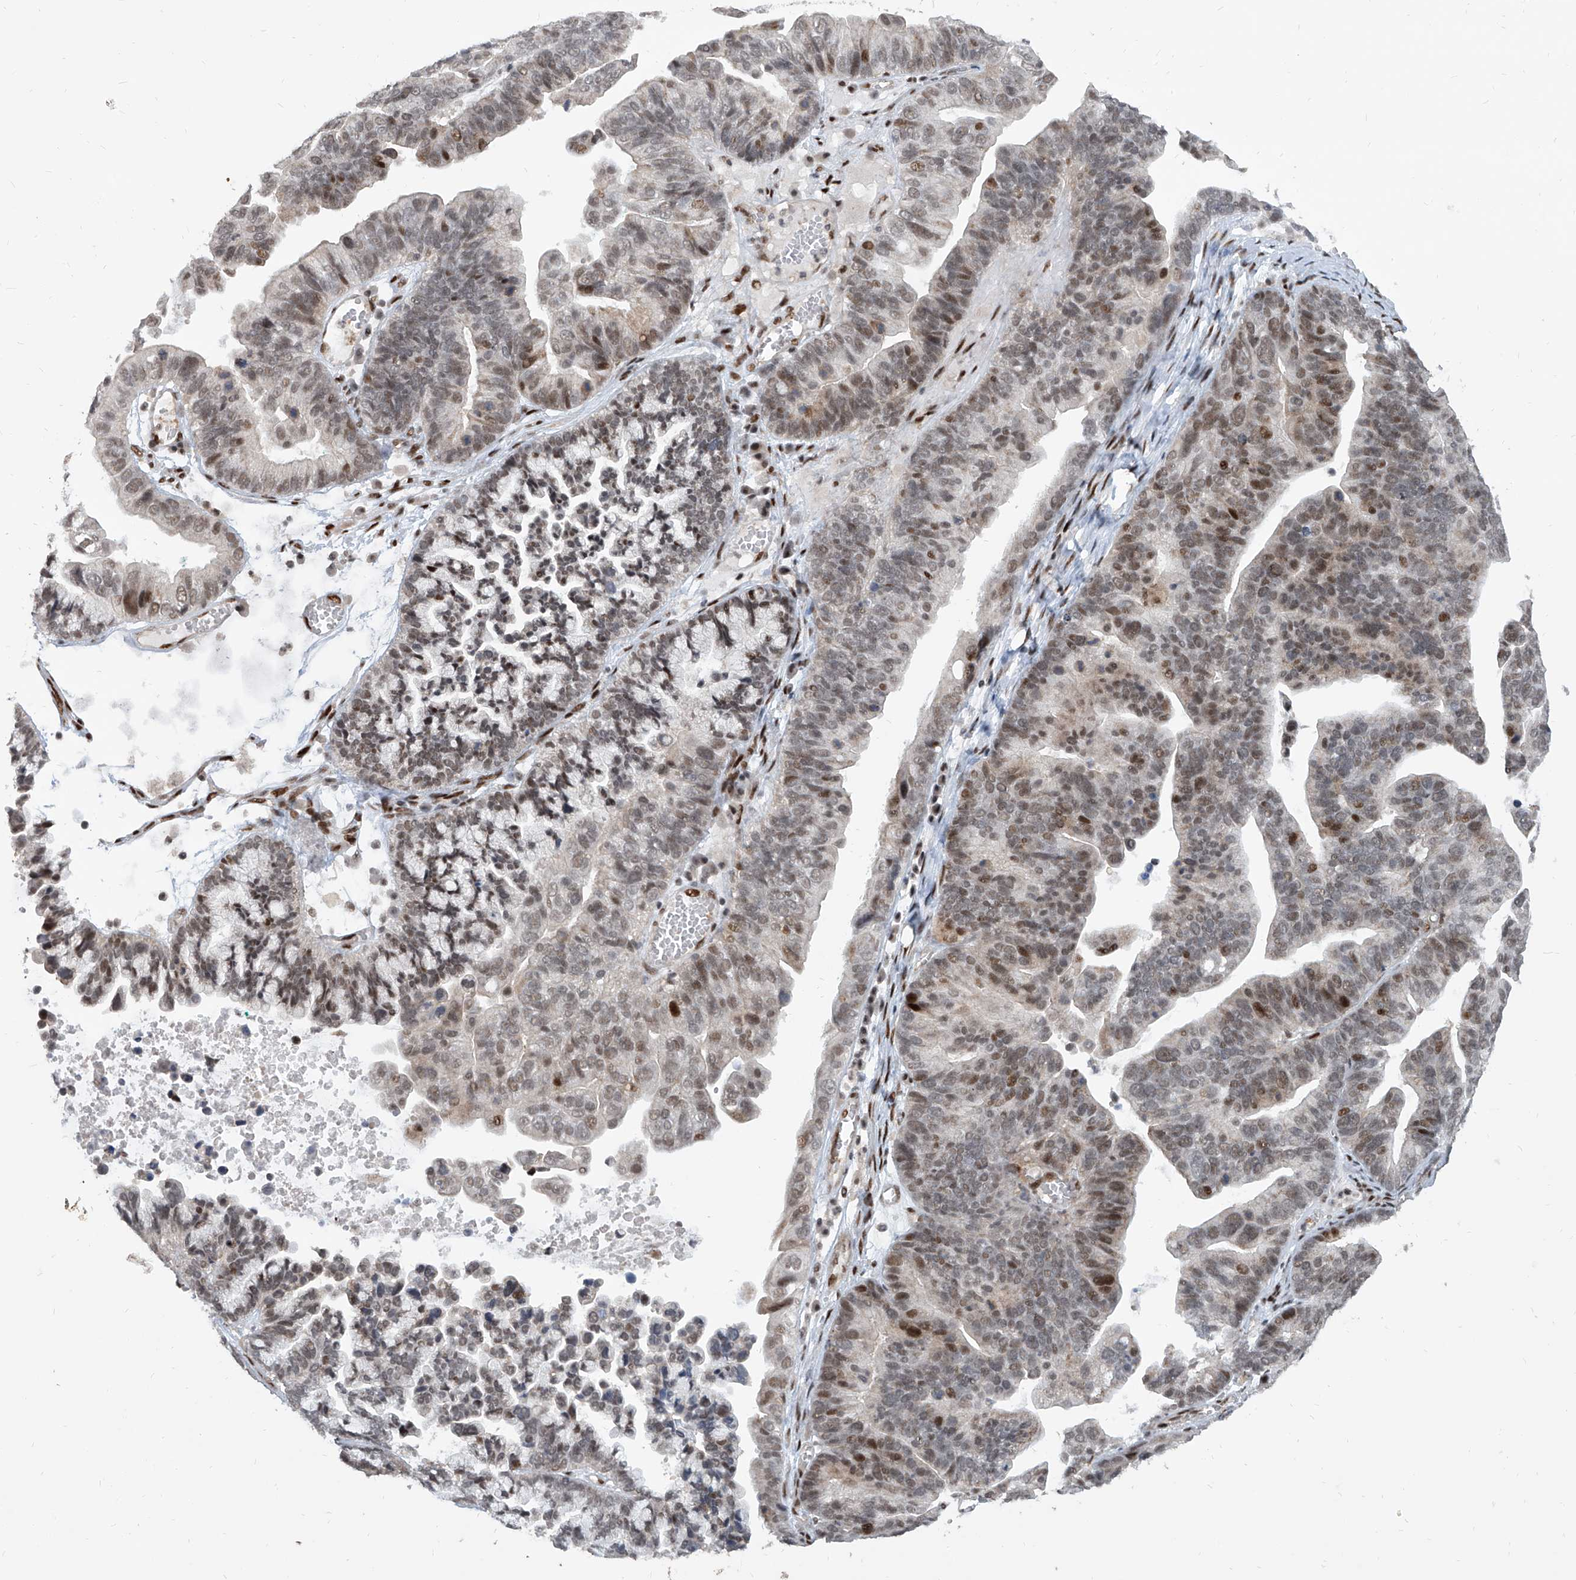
{"staining": {"intensity": "moderate", "quantity": "25%-75%", "location": "nuclear"}, "tissue": "ovarian cancer", "cell_type": "Tumor cells", "image_type": "cancer", "snomed": [{"axis": "morphology", "description": "Cystadenocarcinoma, serous, NOS"}, {"axis": "topography", "description": "Ovary"}], "caption": "Ovarian cancer stained for a protein shows moderate nuclear positivity in tumor cells. (brown staining indicates protein expression, while blue staining denotes nuclei).", "gene": "IRF2", "patient": {"sex": "female", "age": 56}}